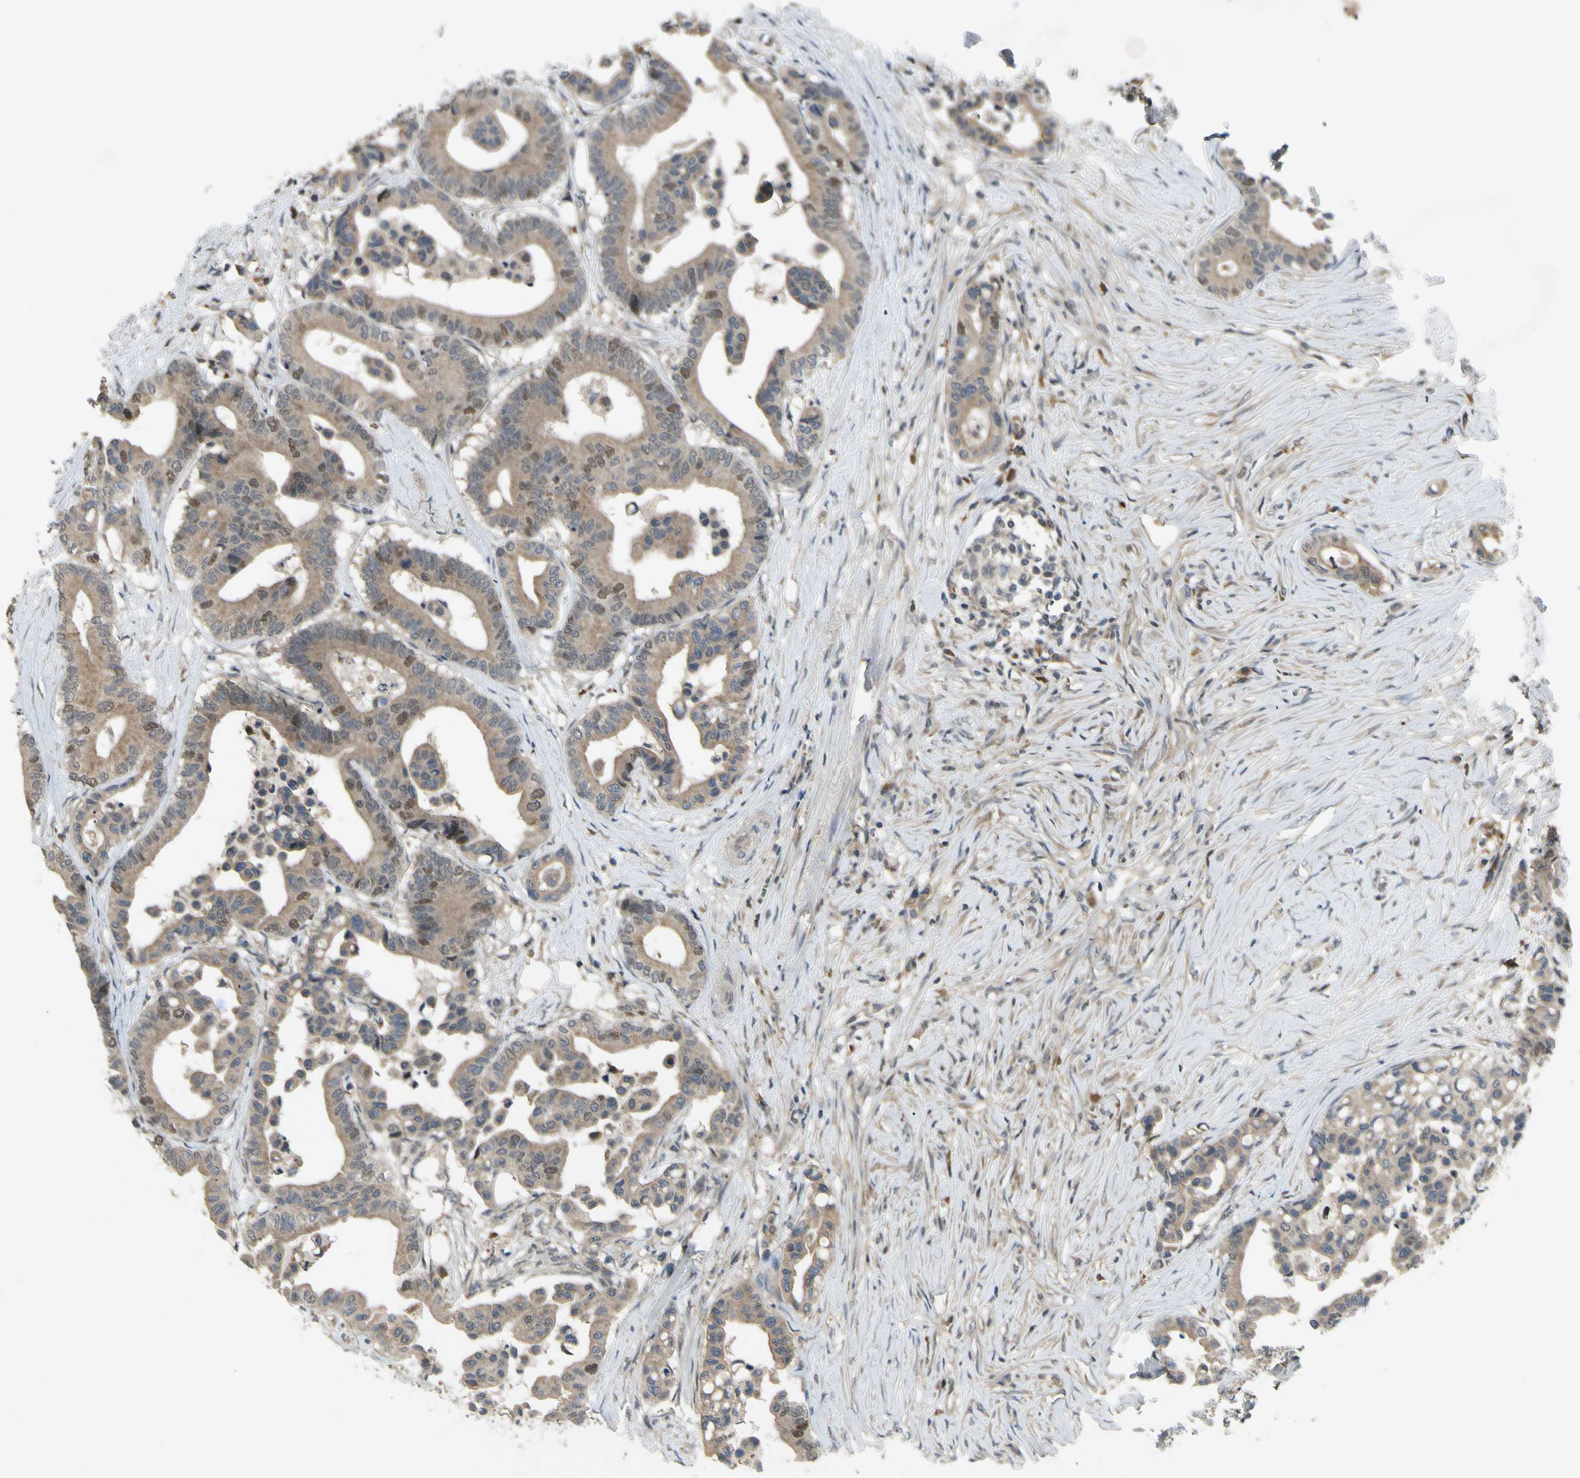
{"staining": {"intensity": "moderate", "quantity": "<25%", "location": "nuclear"}, "tissue": "colorectal cancer", "cell_type": "Tumor cells", "image_type": "cancer", "snomed": [{"axis": "morphology", "description": "Normal tissue, NOS"}, {"axis": "morphology", "description": "Adenocarcinoma, NOS"}, {"axis": "topography", "description": "Colon"}], "caption": "A micrograph of colorectal cancer (adenocarcinoma) stained for a protein reveals moderate nuclear brown staining in tumor cells.", "gene": "RAD18", "patient": {"sex": "male", "age": 82}}